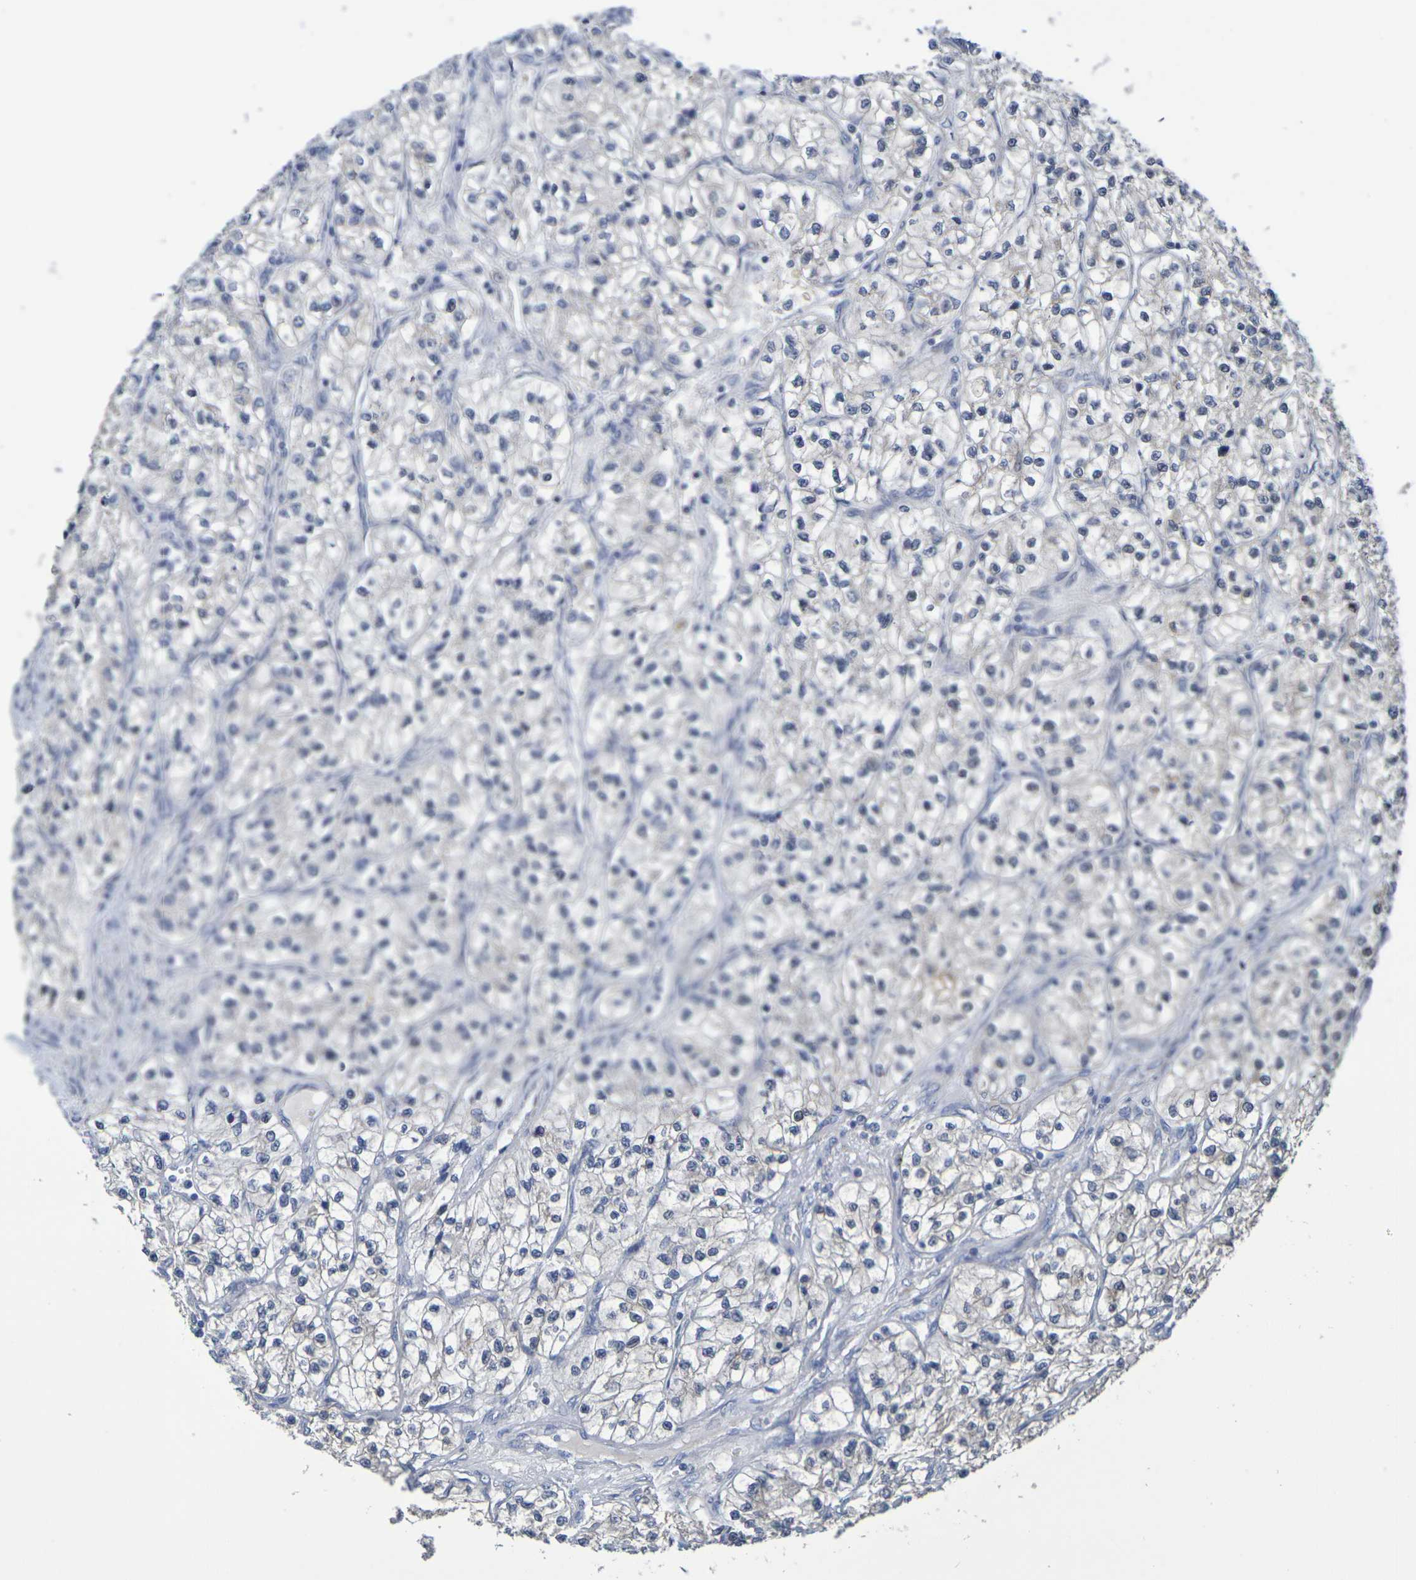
{"staining": {"intensity": "negative", "quantity": "none", "location": "none"}, "tissue": "renal cancer", "cell_type": "Tumor cells", "image_type": "cancer", "snomed": [{"axis": "morphology", "description": "Adenocarcinoma, NOS"}, {"axis": "topography", "description": "Kidney"}], "caption": "Human renal cancer stained for a protein using IHC displays no staining in tumor cells.", "gene": "SDC4", "patient": {"sex": "female", "age": 57}}